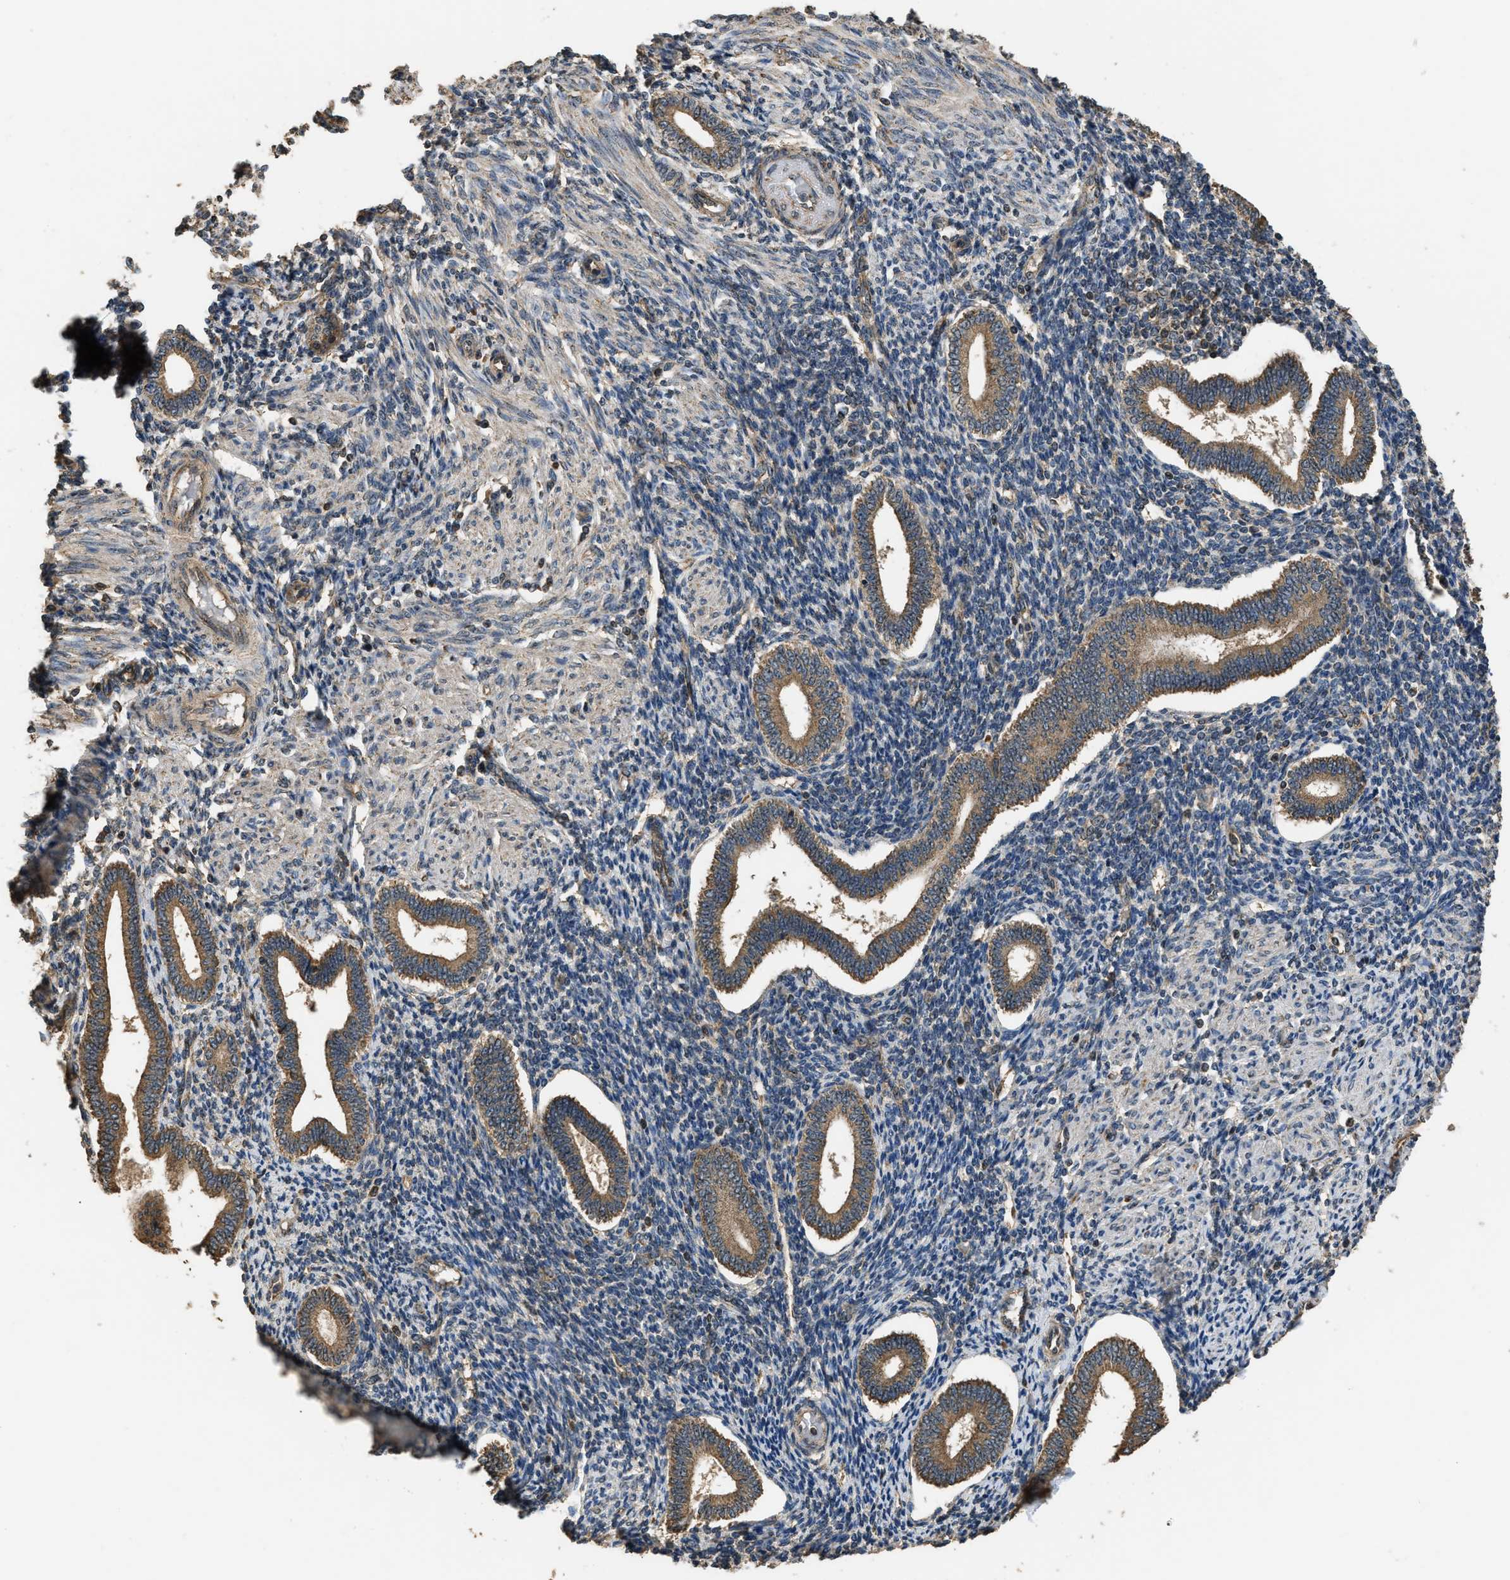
{"staining": {"intensity": "weak", "quantity": "25%-75%", "location": "cytoplasmic/membranous,nuclear"}, "tissue": "endometrium", "cell_type": "Cells in endometrial stroma", "image_type": "normal", "snomed": [{"axis": "morphology", "description": "Normal tissue, NOS"}, {"axis": "topography", "description": "Endometrium"}], "caption": "Human endometrium stained with a brown dye reveals weak cytoplasmic/membranous,nuclear positive positivity in about 25%-75% of cells in endometrial stroma.", "gene": "DENND6B", "patient": {"sex": "female", "age": 42}}